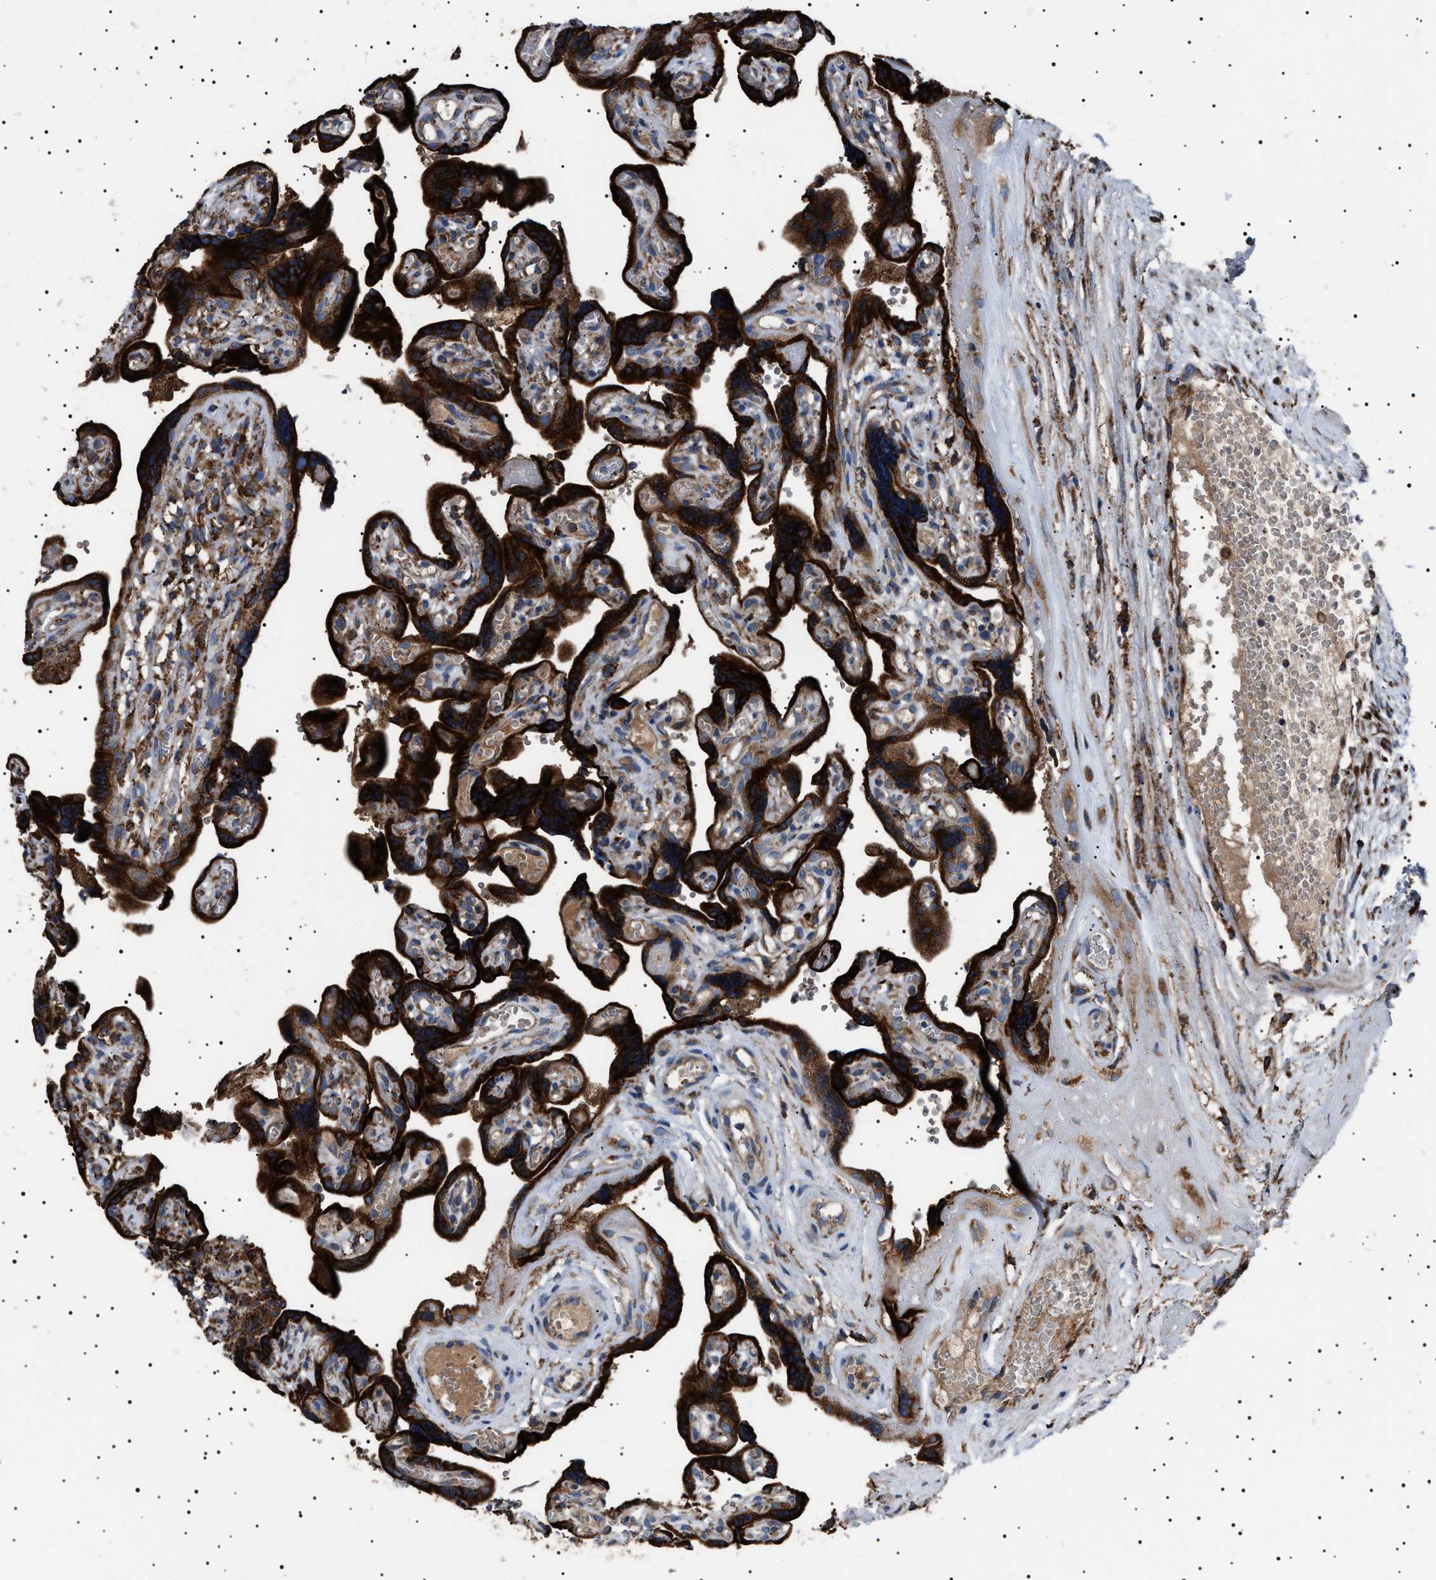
{"staining": {"intensity": "strong", "quantity": ">75%", "location": "cytoplasmic/membranous"}, "tissue": "placenta", "cell_type": "Decidual cells", "image_type": "normal", "snomed": [{"axis": "morphology", "description": "Normal tissue, NOS"}, {"axis": "topography", "description": "Placenta"}], "caption": "Benign placenta reveals strong cytoplasmic/membranous staining in about >75% of decidual cells.", "gene": "TOP1MT", "patient": {"sex": "female", "age": 30}}